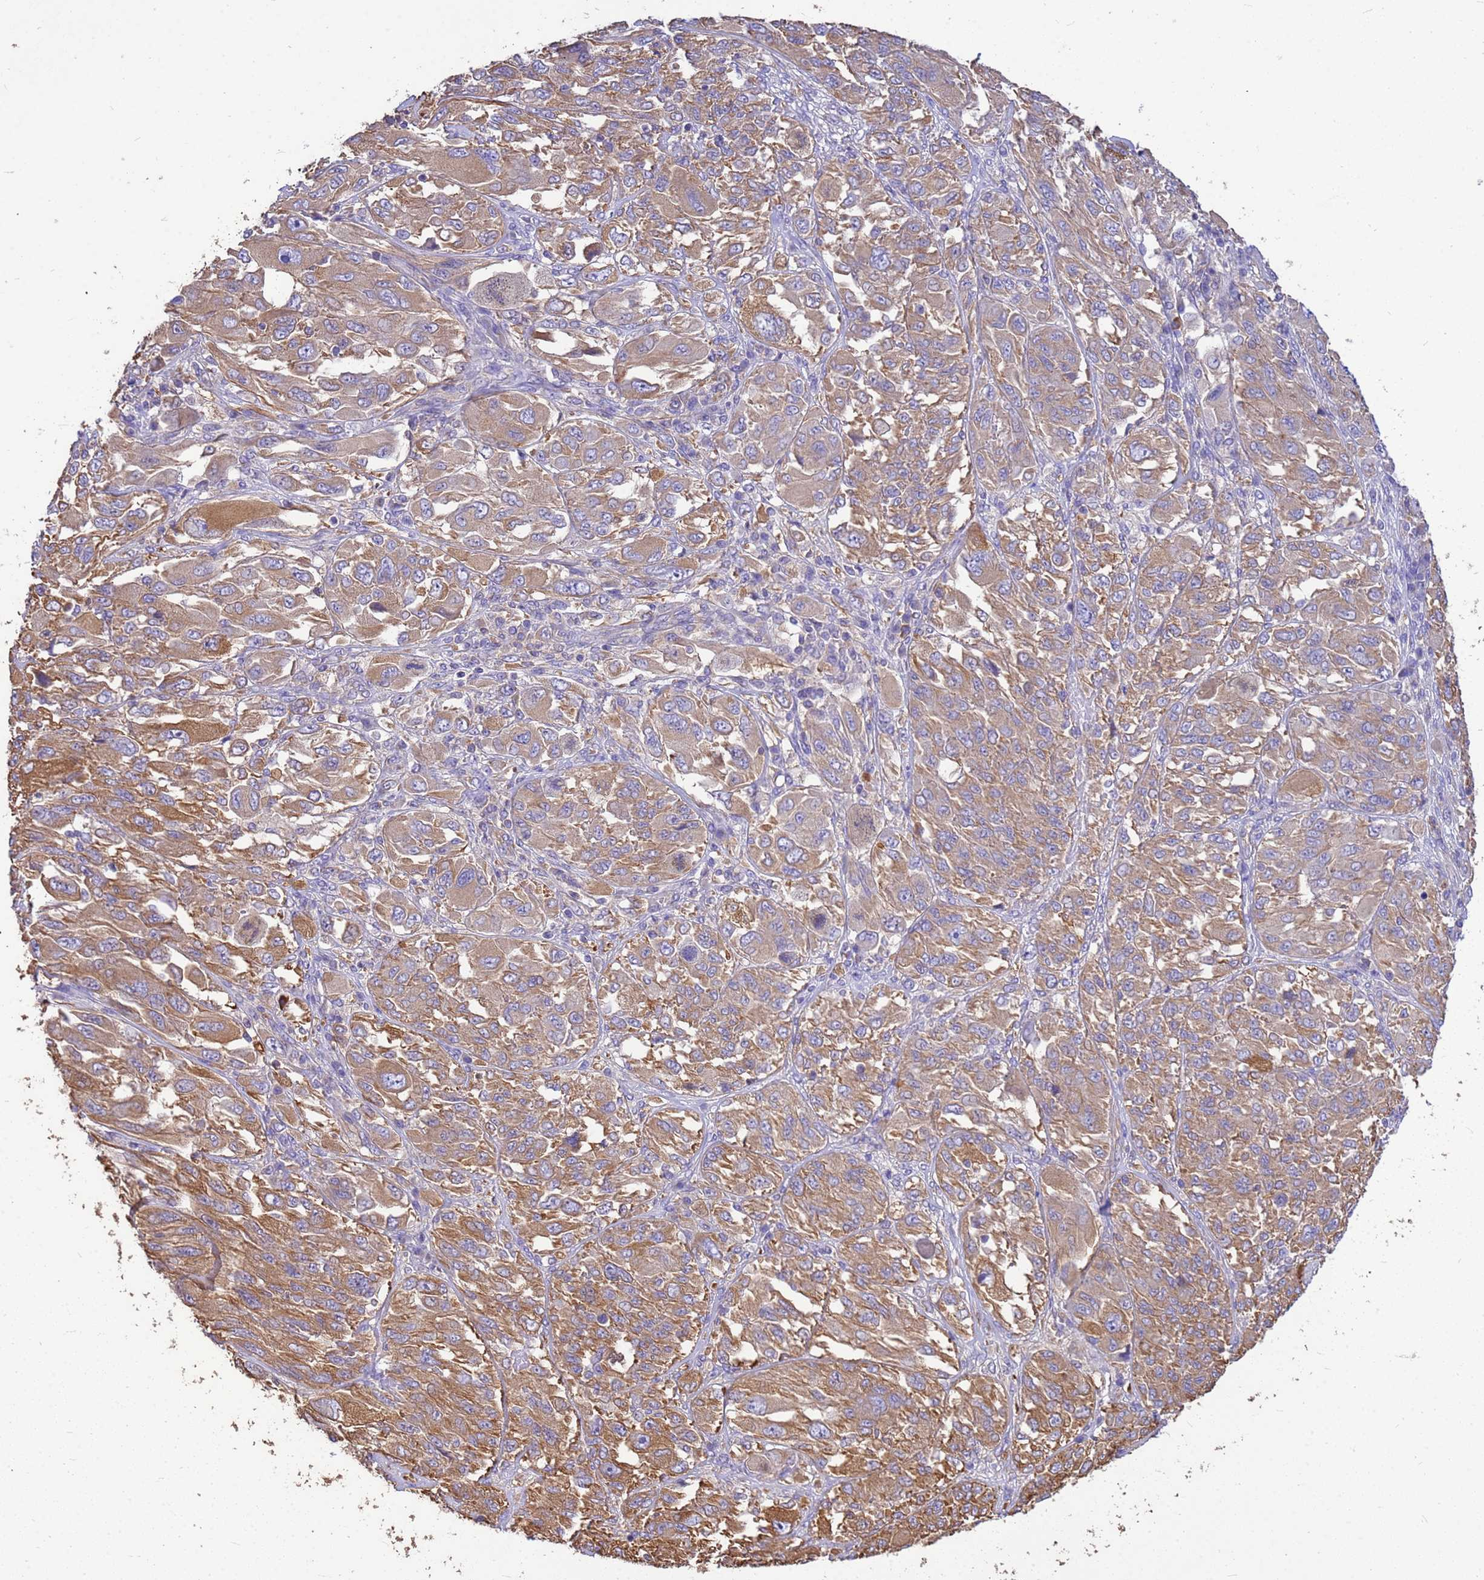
{"staining": {"intensity": "moderate", "quantity": ">75%", "location": "cytoplasmic/membranous"}, "tissue": "melanoma", "cell_type": "Tumor cells", "image_type": "cancer", "snomed": [{"axis": "morphology", "description": "Malignant melanoma, NOS"}, {"axis": "topography", "description": "Skin"}], "caption": "Immunohistochemistry (DAB) staining of melanoma displays moderate cytoplasmic/membranous protein staining in about >75% of tumor cells. (brown staining indicates protein expression, while blue staining denotes nuclei).", "gene": "TUBB1", "patient": {"sex": "female", "age": 91}}